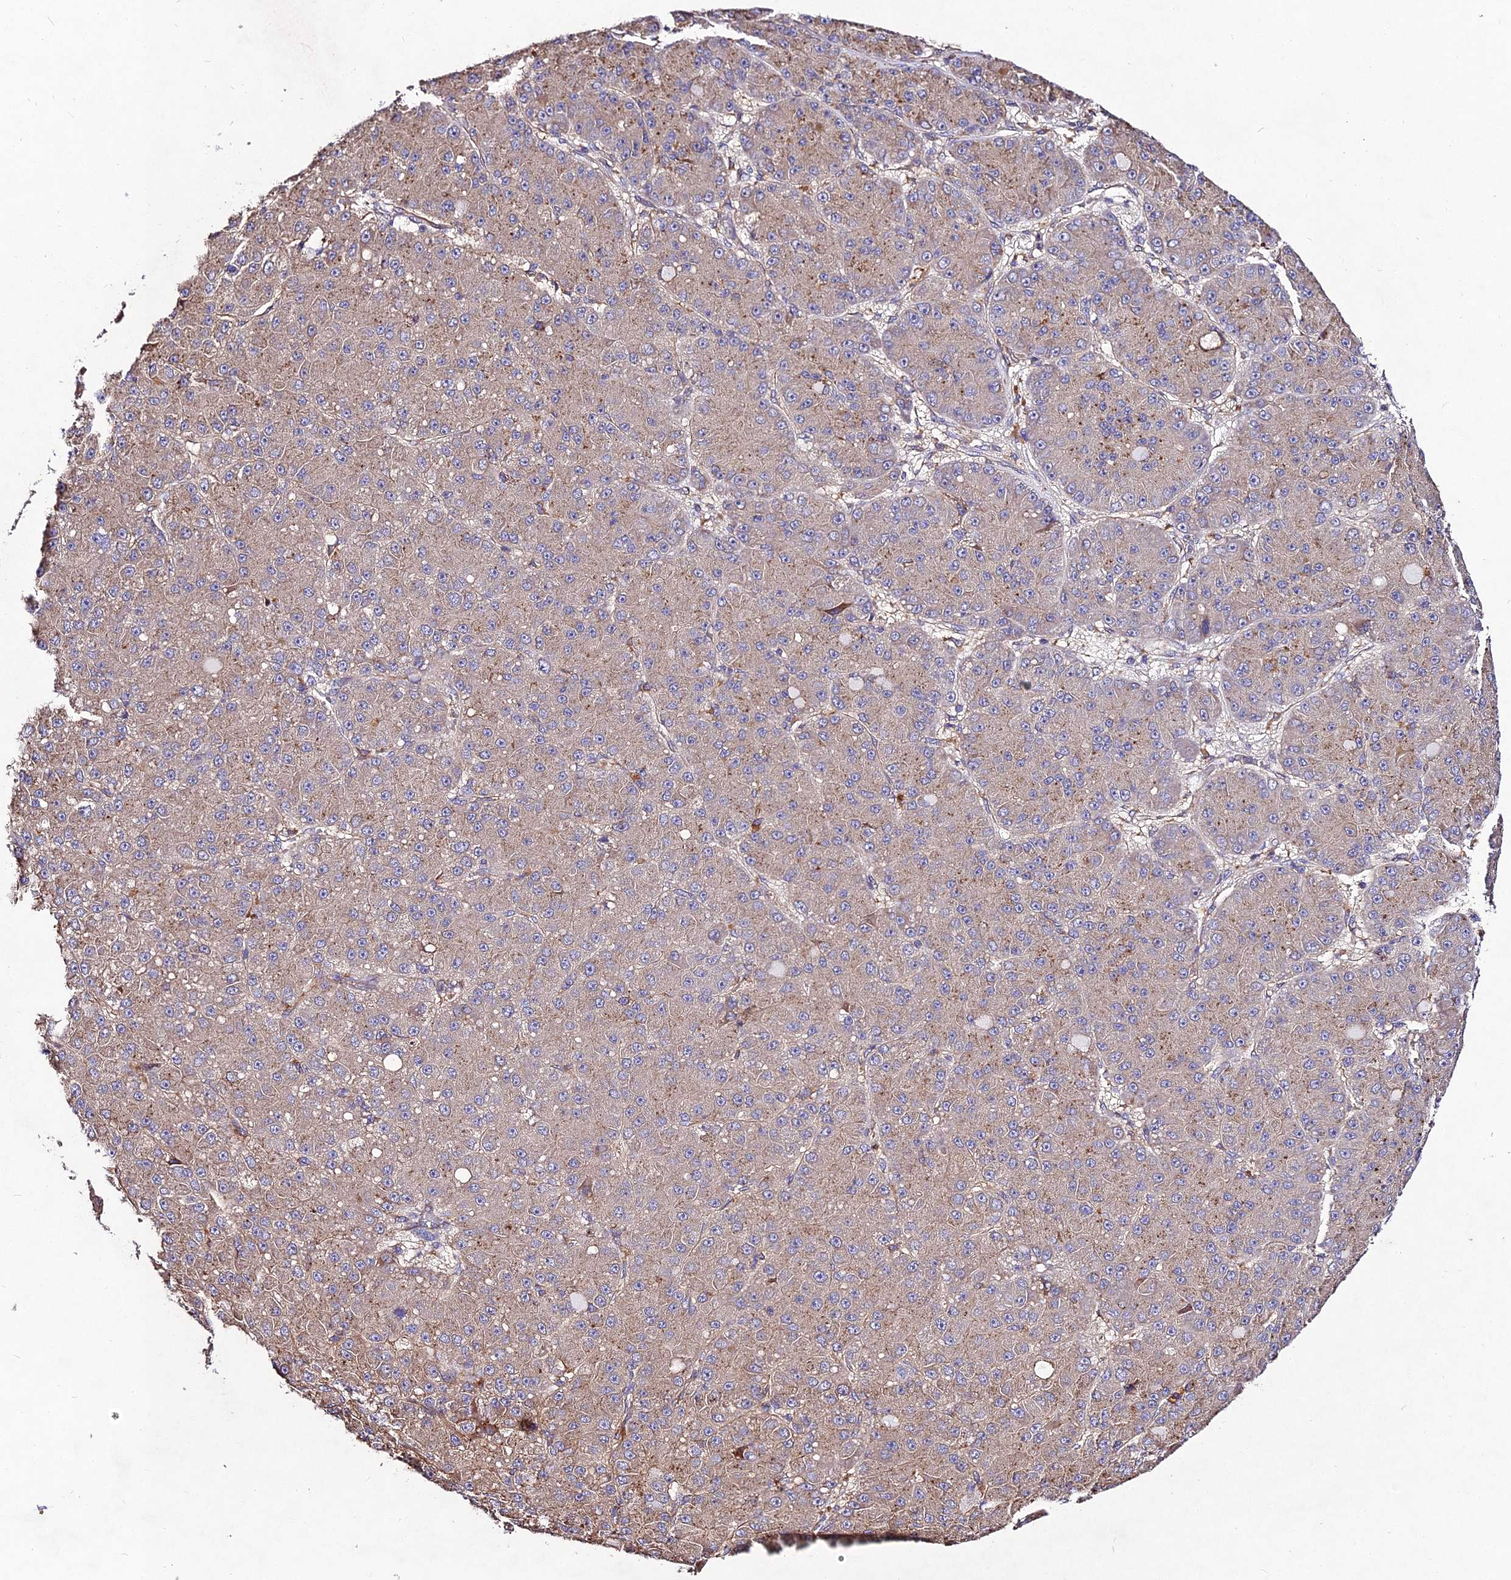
{"staining": {"intensity": "moderate", "quantity": "25%-75%", "location": "cytoplasmic/membranous"}, "tissue": "liver cancer", "cell_type": "Tumor cells", "image_type": "cancer", "snomed": [{"axis": "morphology", "description": "Carcinoma, Hepatocellular, NOS"}, {"axis": "topography", "description": "Liver"}], "caption": "IHC histopathology image of neoplastic tissue: human liver cancer stained using IHC displays medium levels of moderate protein expression localized specifically in the cytoplasmic/membranous of tumor cells, appearing as a cytoplasmic/membranous brown color.", "gene": "AP3M2", "patient": {"sex": "male", "age": 67}}